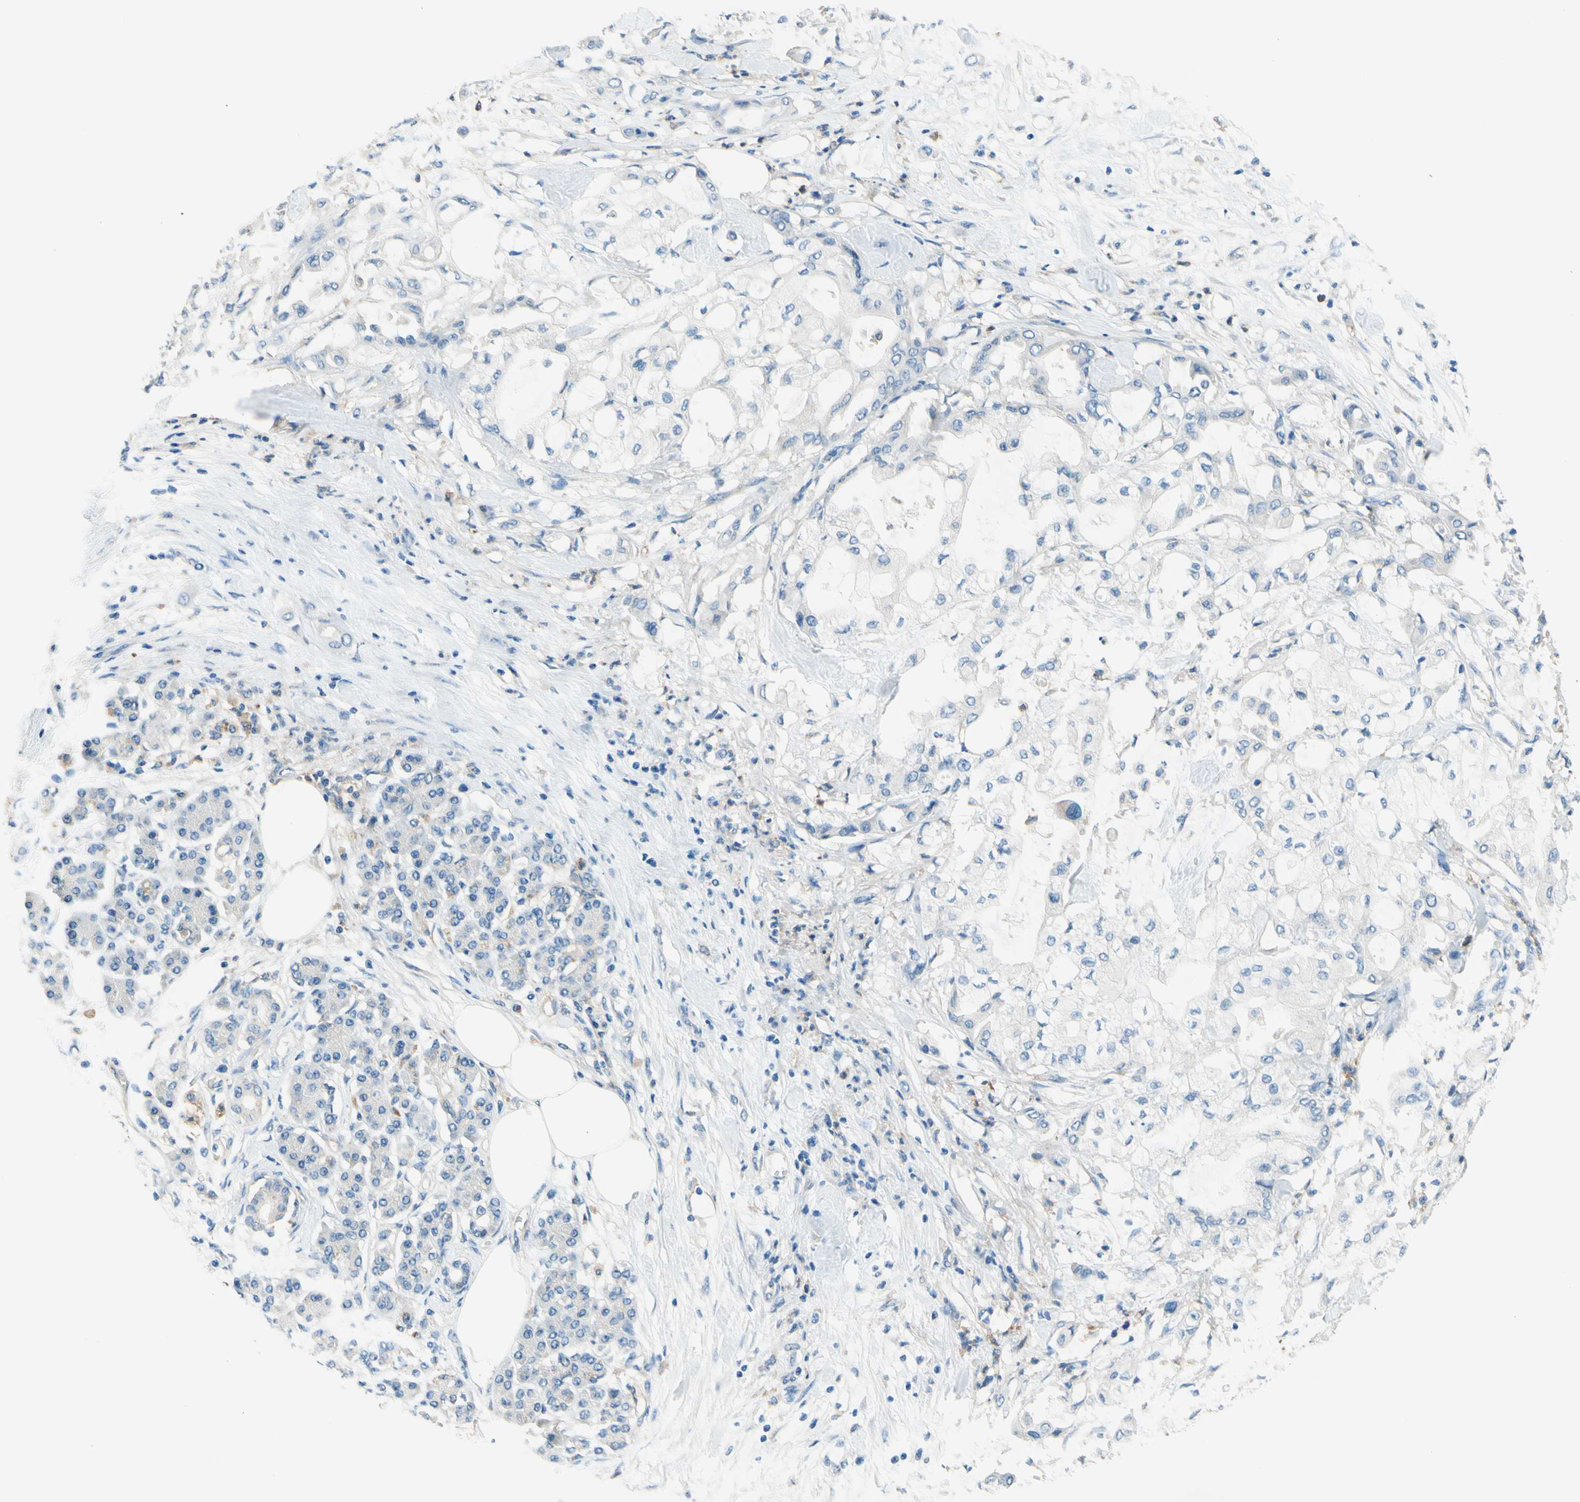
{"staining": {"intensity": "negative", "quantity": "none", "location": "none"}, "tissue": "pancreatic cancer", "cell_type": "Tumor cells", "image_type": "cancer", "snomed": [{"axis": "morphology", "description": "Adenocarcinoma, NOS"}, {"axis": "morphology", "description": "Adenocarcinoma, metastatic, NOS"}, {"axis": "topography", "description": "Lymph node"}, {"axis": "topography", "description": "Pancreas"}, {"axis": "topography", "description": "Duodenum"}], "caption": "Immunohistochemical staining of pancreatic cancer displays no significant positivity in tumor cells.", "gene": "SIGLEC9", "patient": {"sex": "female", "age": 64}}